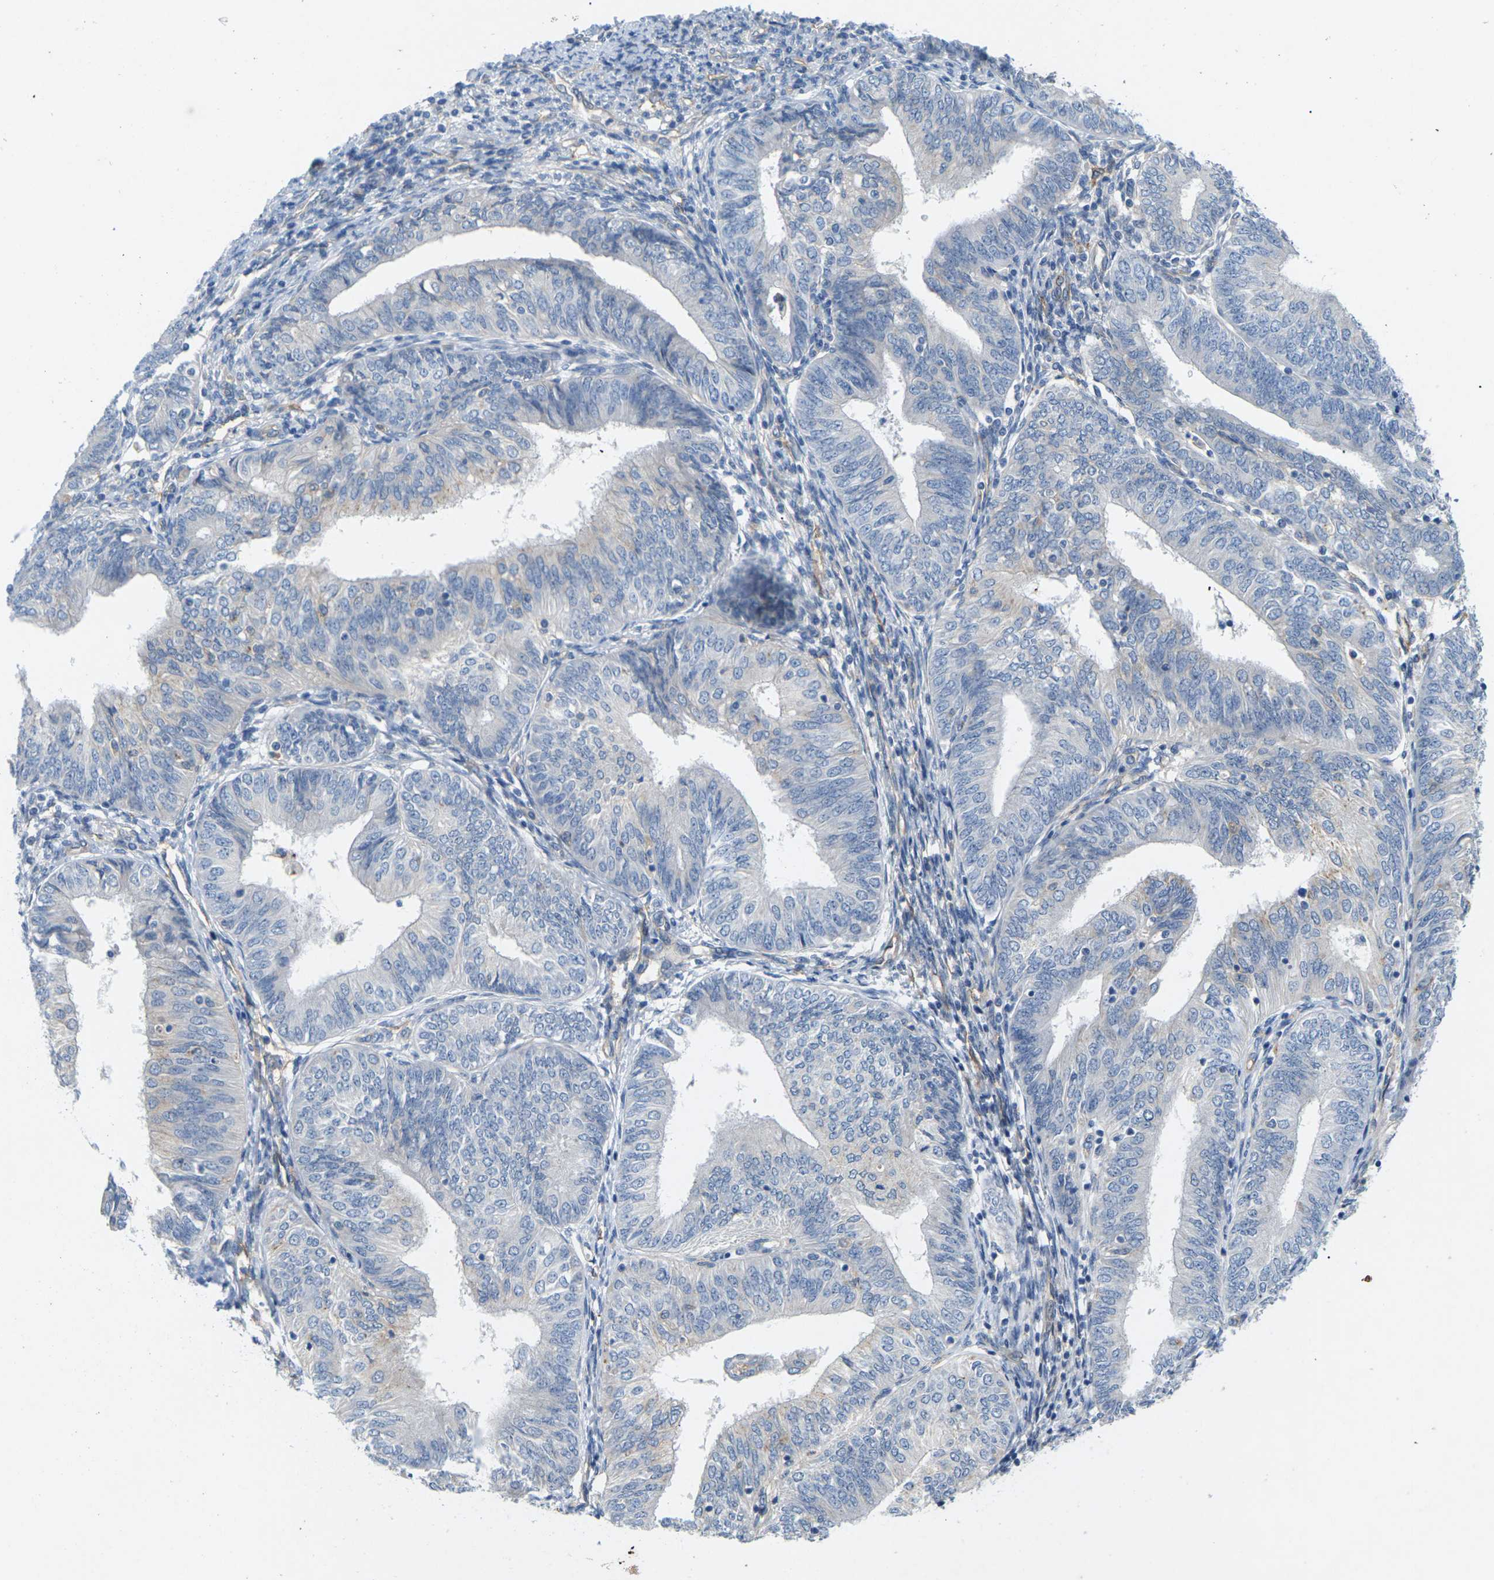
{"staining": {"intensity": "negative", "quantity": "none", "location": "none"}, "tissue": "endometrial cancer", "cell_type": "Tumor cells", "image_type": "cancer", "snomed": [{"axis": "morphology", "description": "Adenocarcinoma, NOS"}, {"axis": "topography", "description": "Endometrium"}], "caption": "Tumor cells show no significant positivity in adenocarcinoma (endometrial).", "gene": "ITGA5", "patient": {"sex": "female", "age": 58}}